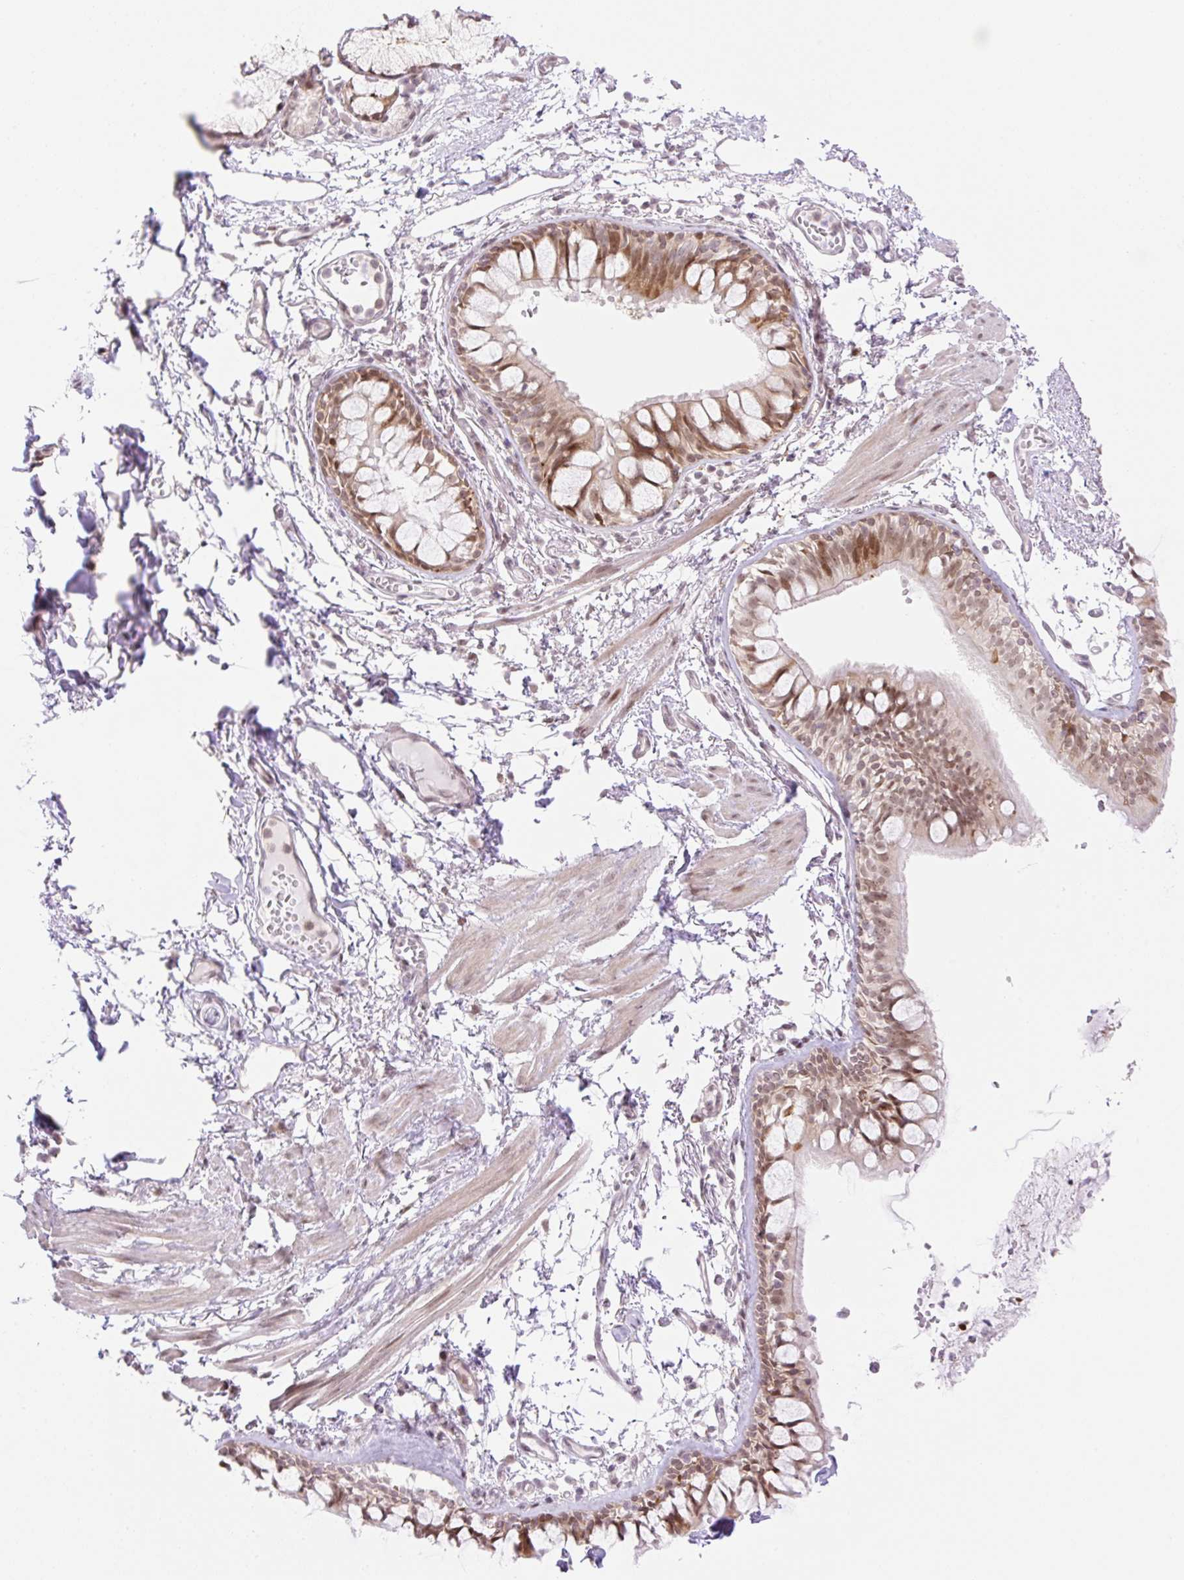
{"staining": {"intensity": "moderate", "quantity": ">75%", "location": "cytoplasmic/membranous,nuclear"}, "tissue": "bronchus", "cell_type": "Respiratory epithelial cells", "image_type": "normal", "snomed": [{"axis": "morphology", "description": "Normal tissue, NOS"}, {"axis": "topography", "description": "Cartilage tissue"}, {"axis": "topography", "description": "Bronchus"}], "caption": "DAB (3,3'-diaminobenzidine) immunohistochemical staining of unremarkable human bronchus reveals moderate cytoplasmic/membranous,nuclear protein staining in approximately >75% of respiratory epithelial cells. The protein of interest is stained brown, and the nuclei are stained in blue (DAB (3,3'-diaminobenzidine) IHC with brightfield microscopy, high magnification).", "gene": "ENSG00000264668", "patient": {"sex": "male", "age": 78}}